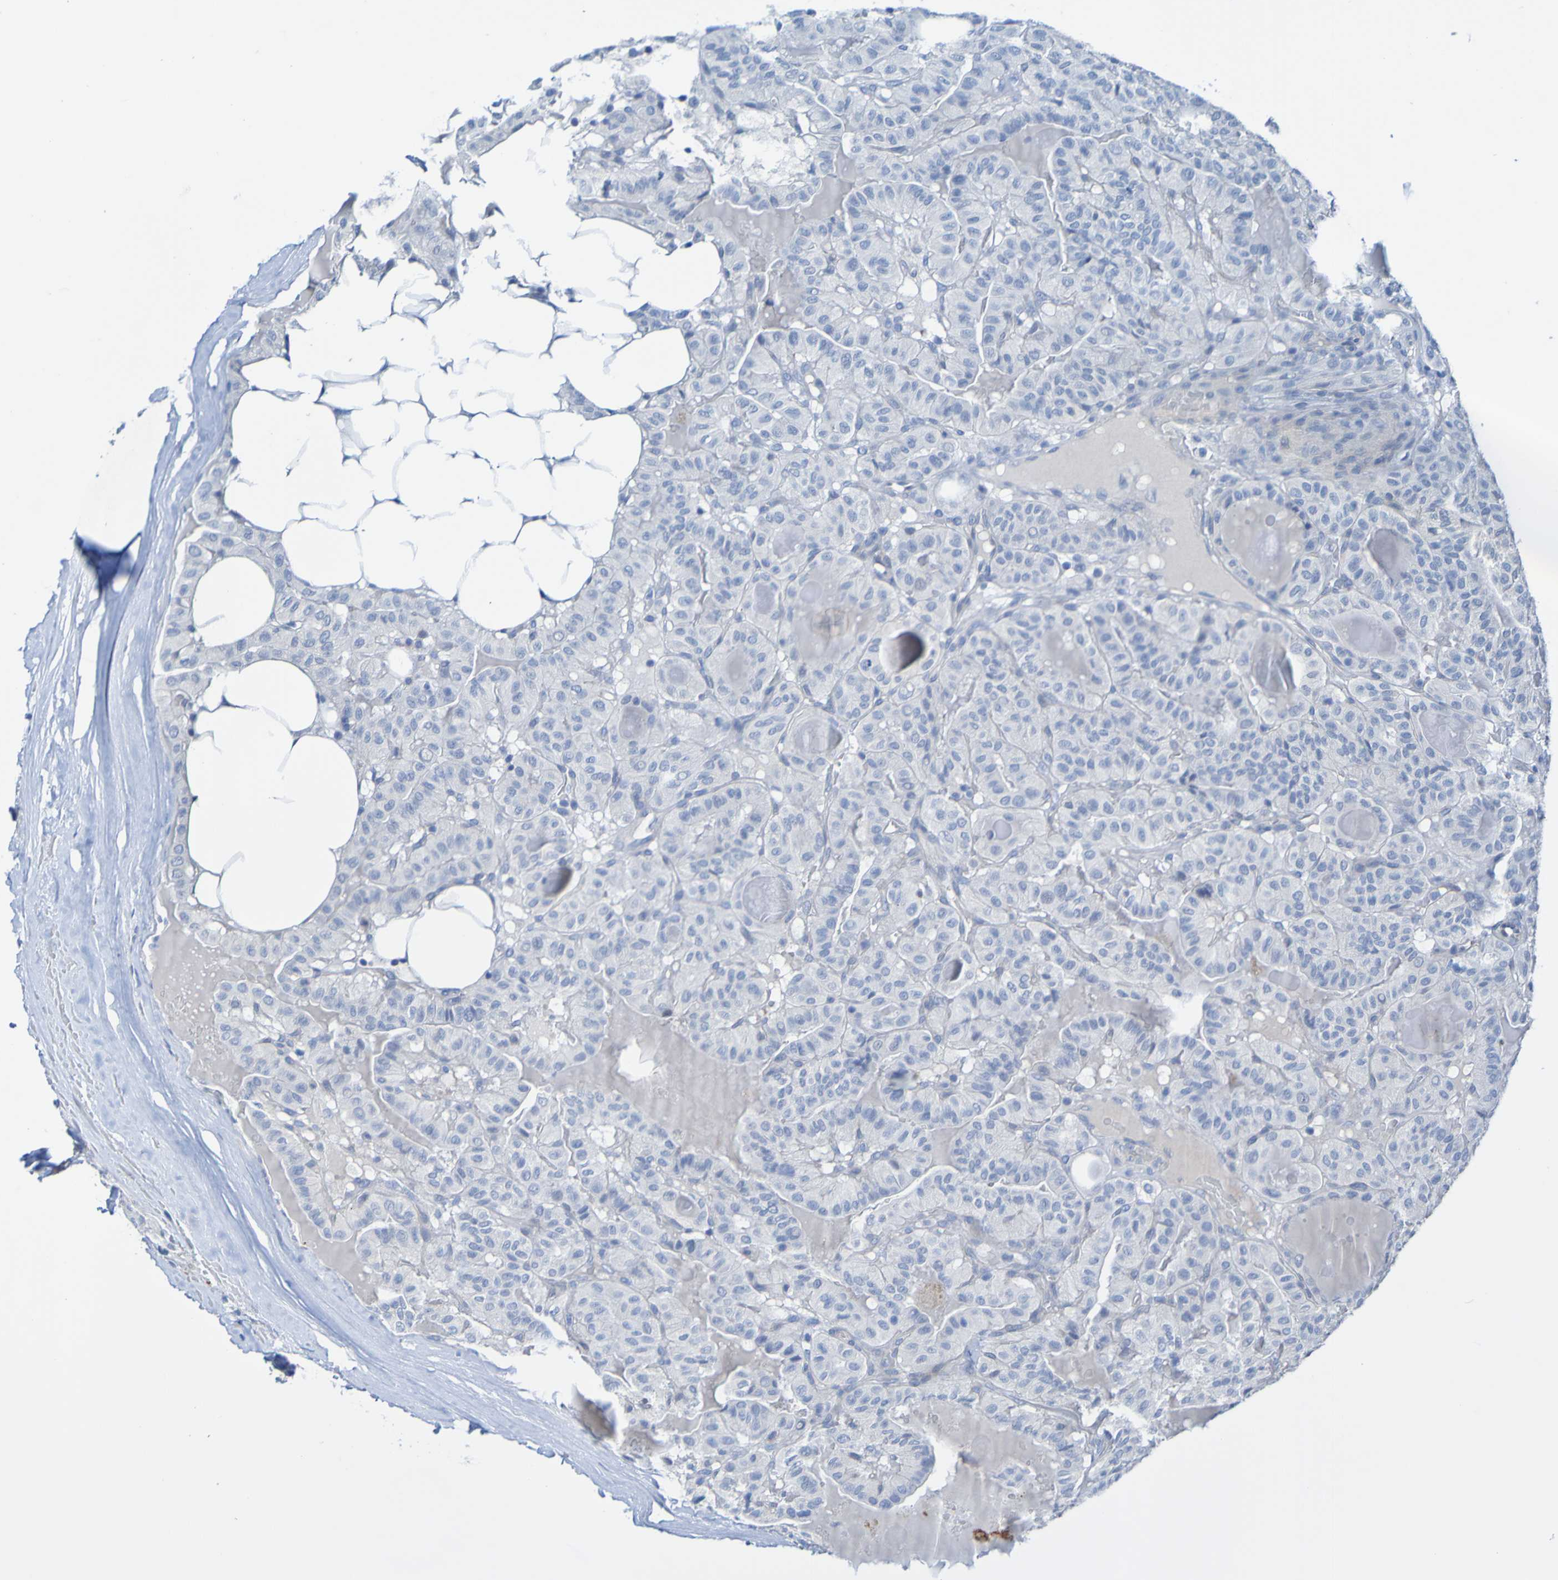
{"staining": {"intensity": "negative", "quantity": "none", "location": "none"}, "tissue": "thyroid cancer", "cell_type": "Tumor cells", "image_type": "cancer", "snomed": [{"axis": "morphology", "description": "Papillary adenocarcinoma, NOS"}, {"axis": "topography", "description": "Thyroid gland"}], "caption": "The photomicrograph reveals no significant expression in tumor cells of thyroid cancer (papillary adenocarcinoma).", "gene": "ACMSD", "patient": {"sex": "male", "age": 77}}